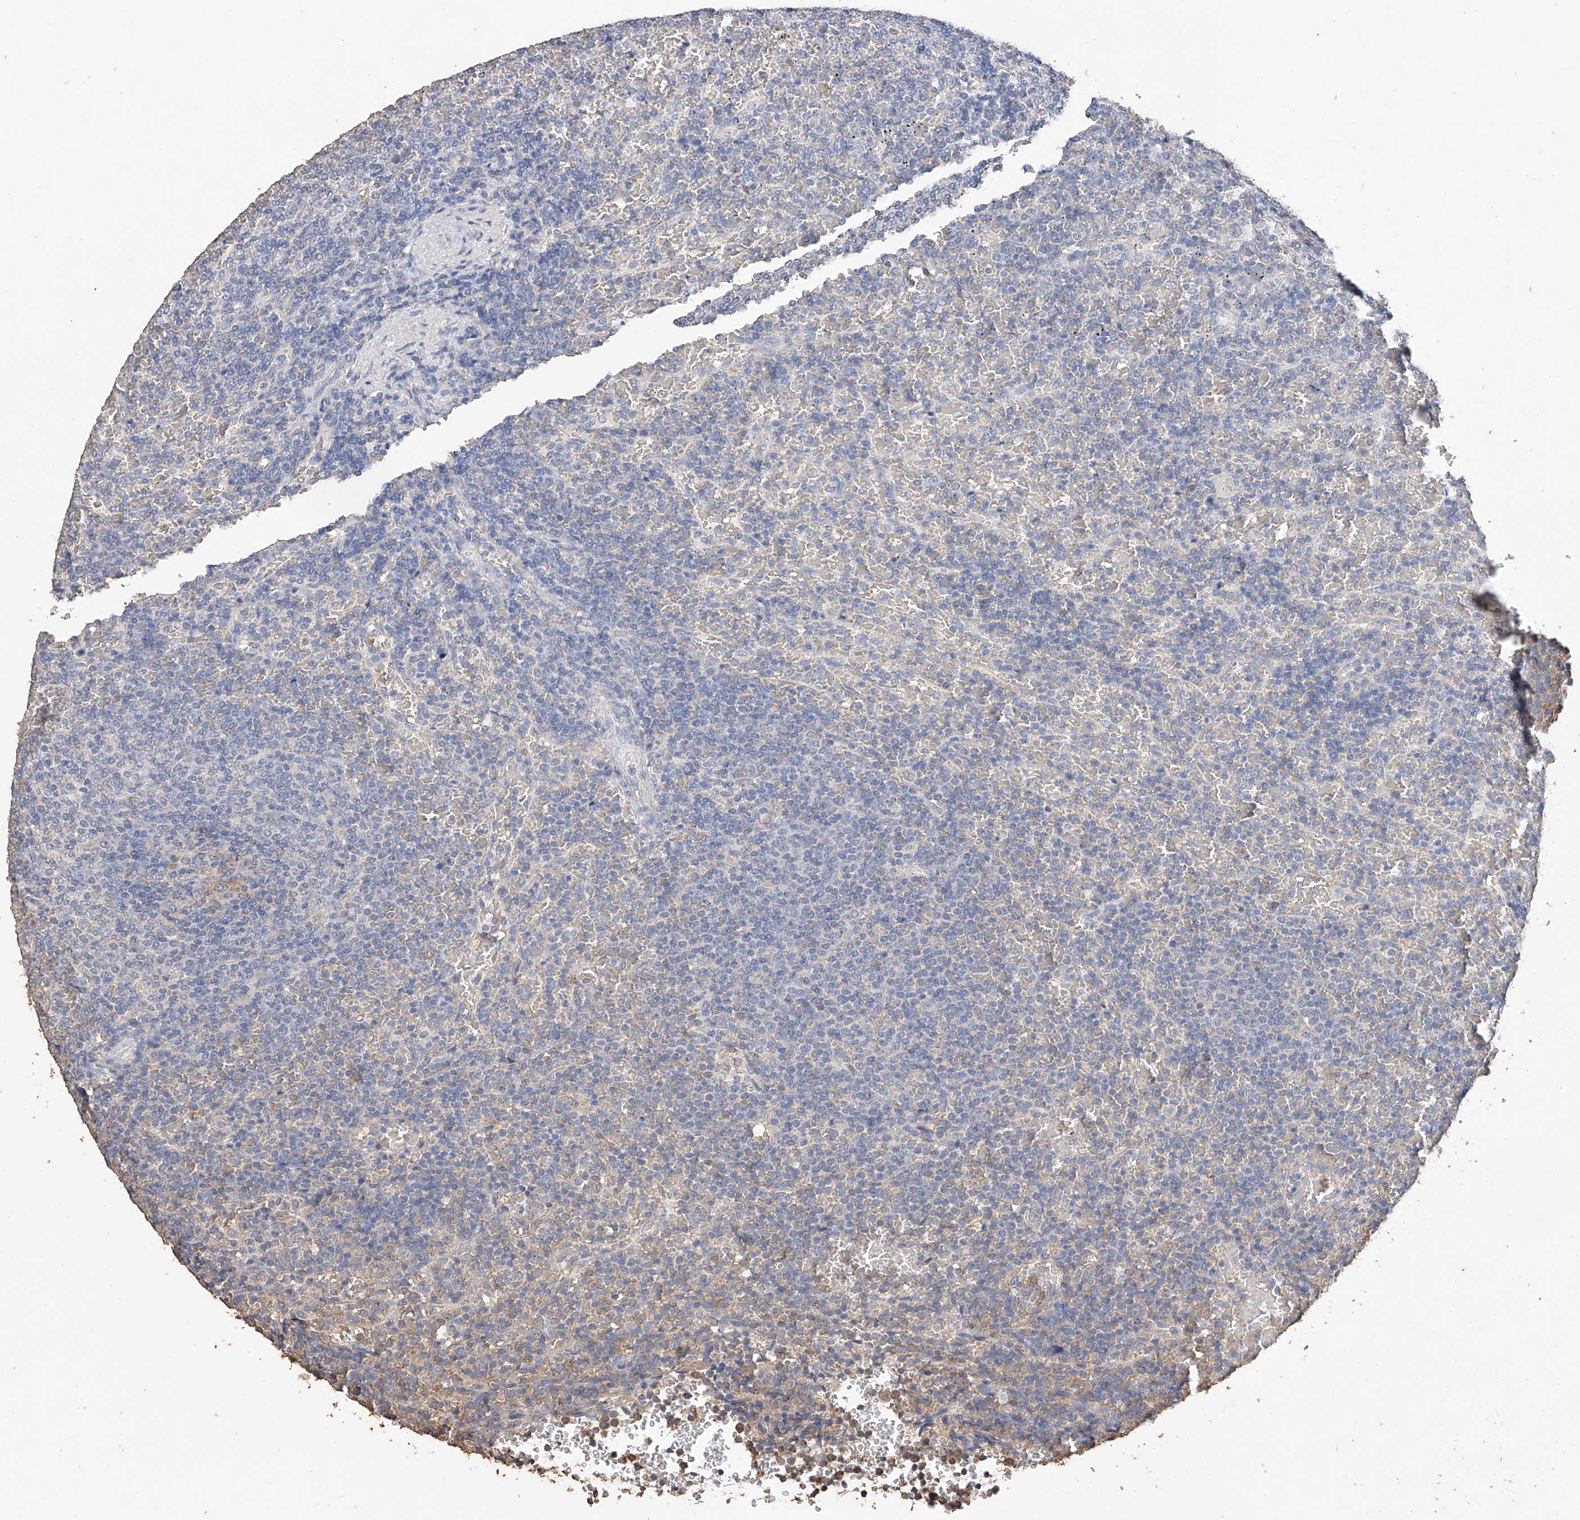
{"staining": {"intensity": "negative", "quantity": "none", "location": "none"}, "tissue": "lymphoma", "cell_type": "Tumor cells", "image_type": "cancer", "snomed": [{"axis": "morphology", "description": "Malignant lymphoma, non-Hodgkin's type, Low grade"}, {"axis": "topography", "description": "Spleen"}], "caption": "The micrograph shows no staining of tumor cells in malignant lymphoma, non-Hodgkin's type (low-grade).", "gene": "CERS4", "patient": {"sex": "female", "age": 77}}